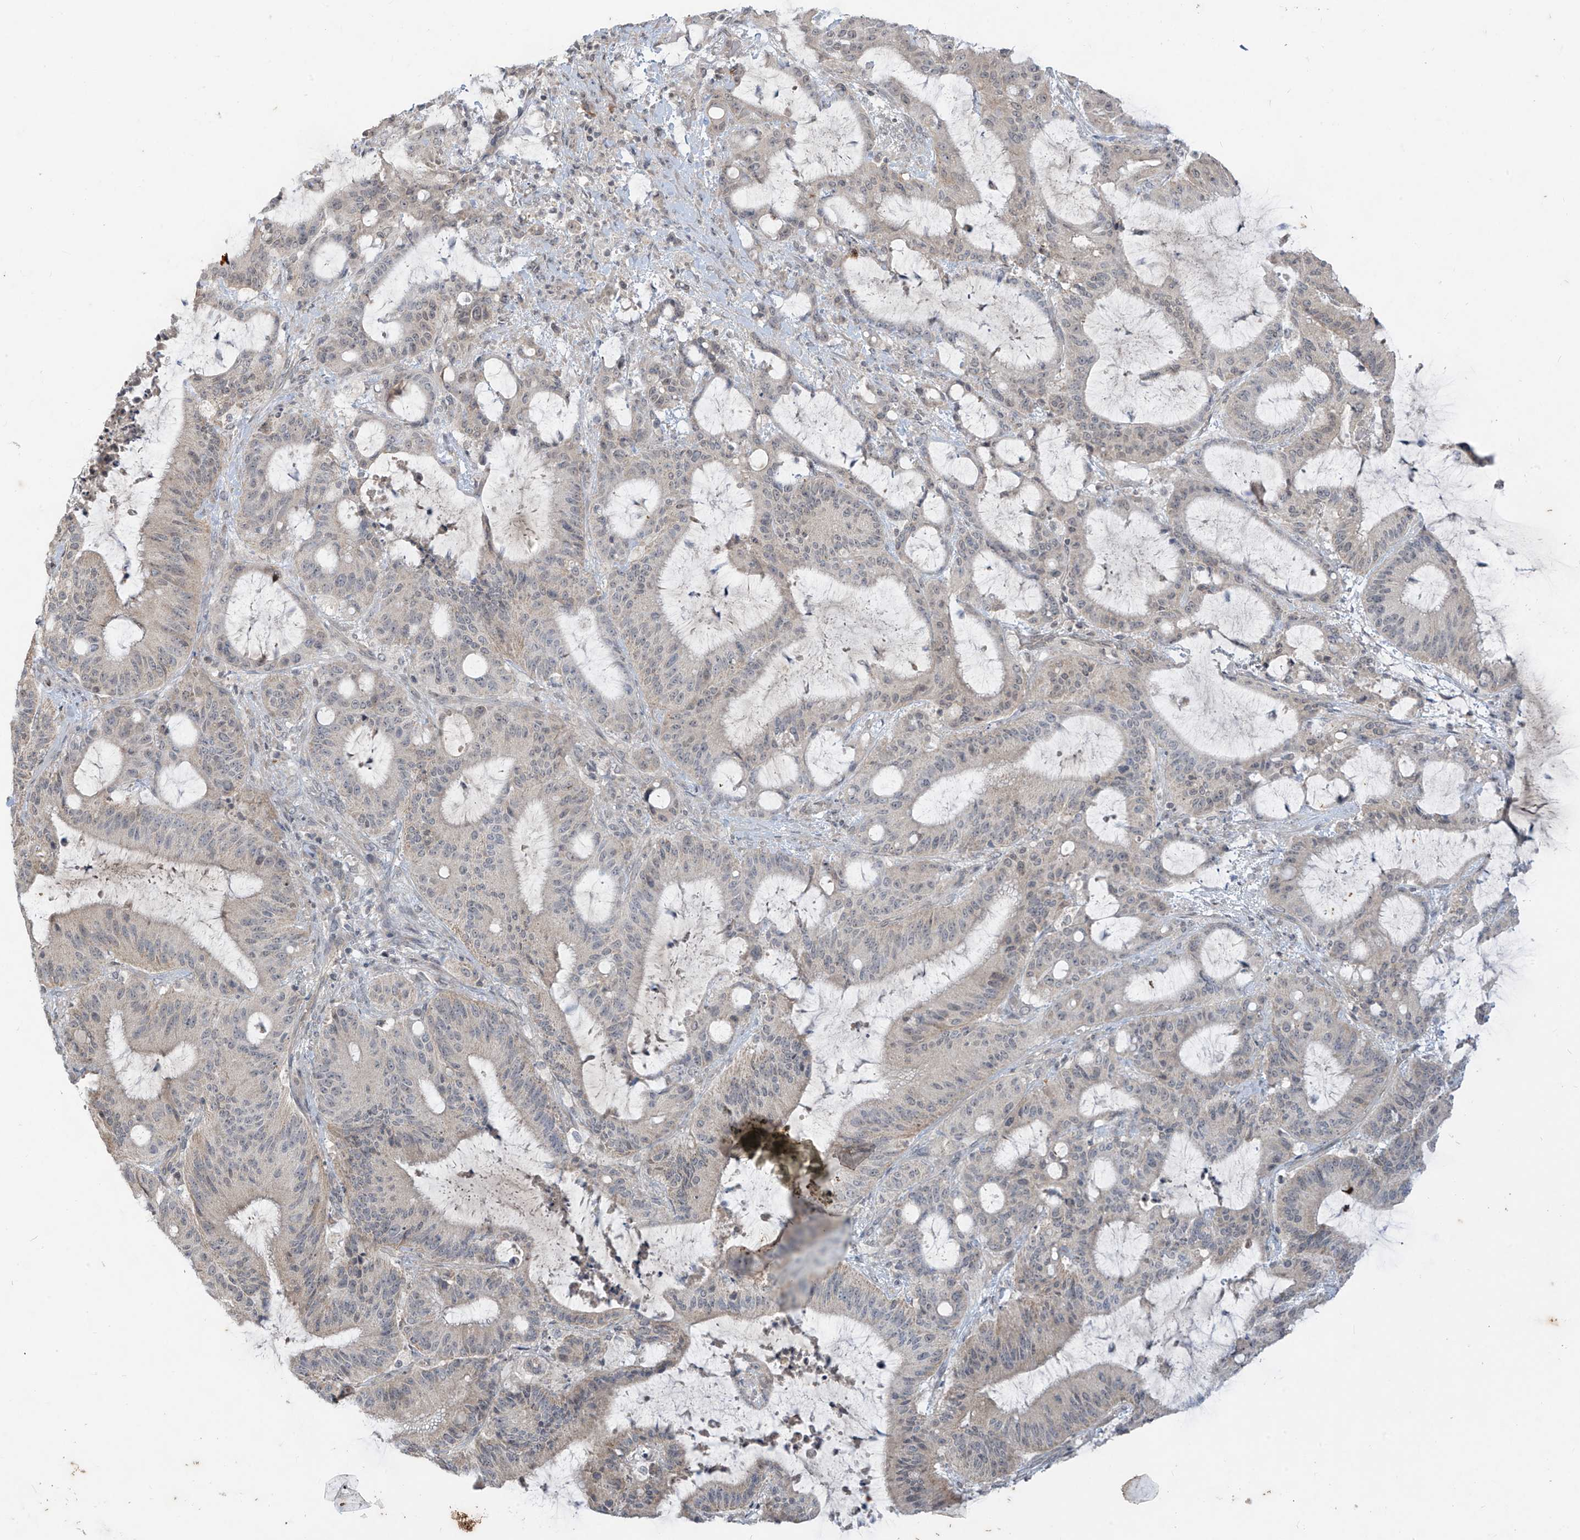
{"staining": {"intensity": "negative", "quantity": "none", "location": "none"}, "tissue": "liver cancer", "cell_type": "Tumor cells", "image_type": "cancer", "snomed": [{"axis": "morphology", "description": "Normal tissue, NOS"}, {"axis": "morphology", "description": "Cholangiocarcinoma"}, {"axis": "topography", "description": "Liver"}, {"axis": "topography", "description": "Peripheral nerve tissue"}], "caption": "Tumor cells show no significant staining in liver cholangiocarcinoma.", "gene": "DGKQ", "patient": {"sex": "female", "age": 73}}